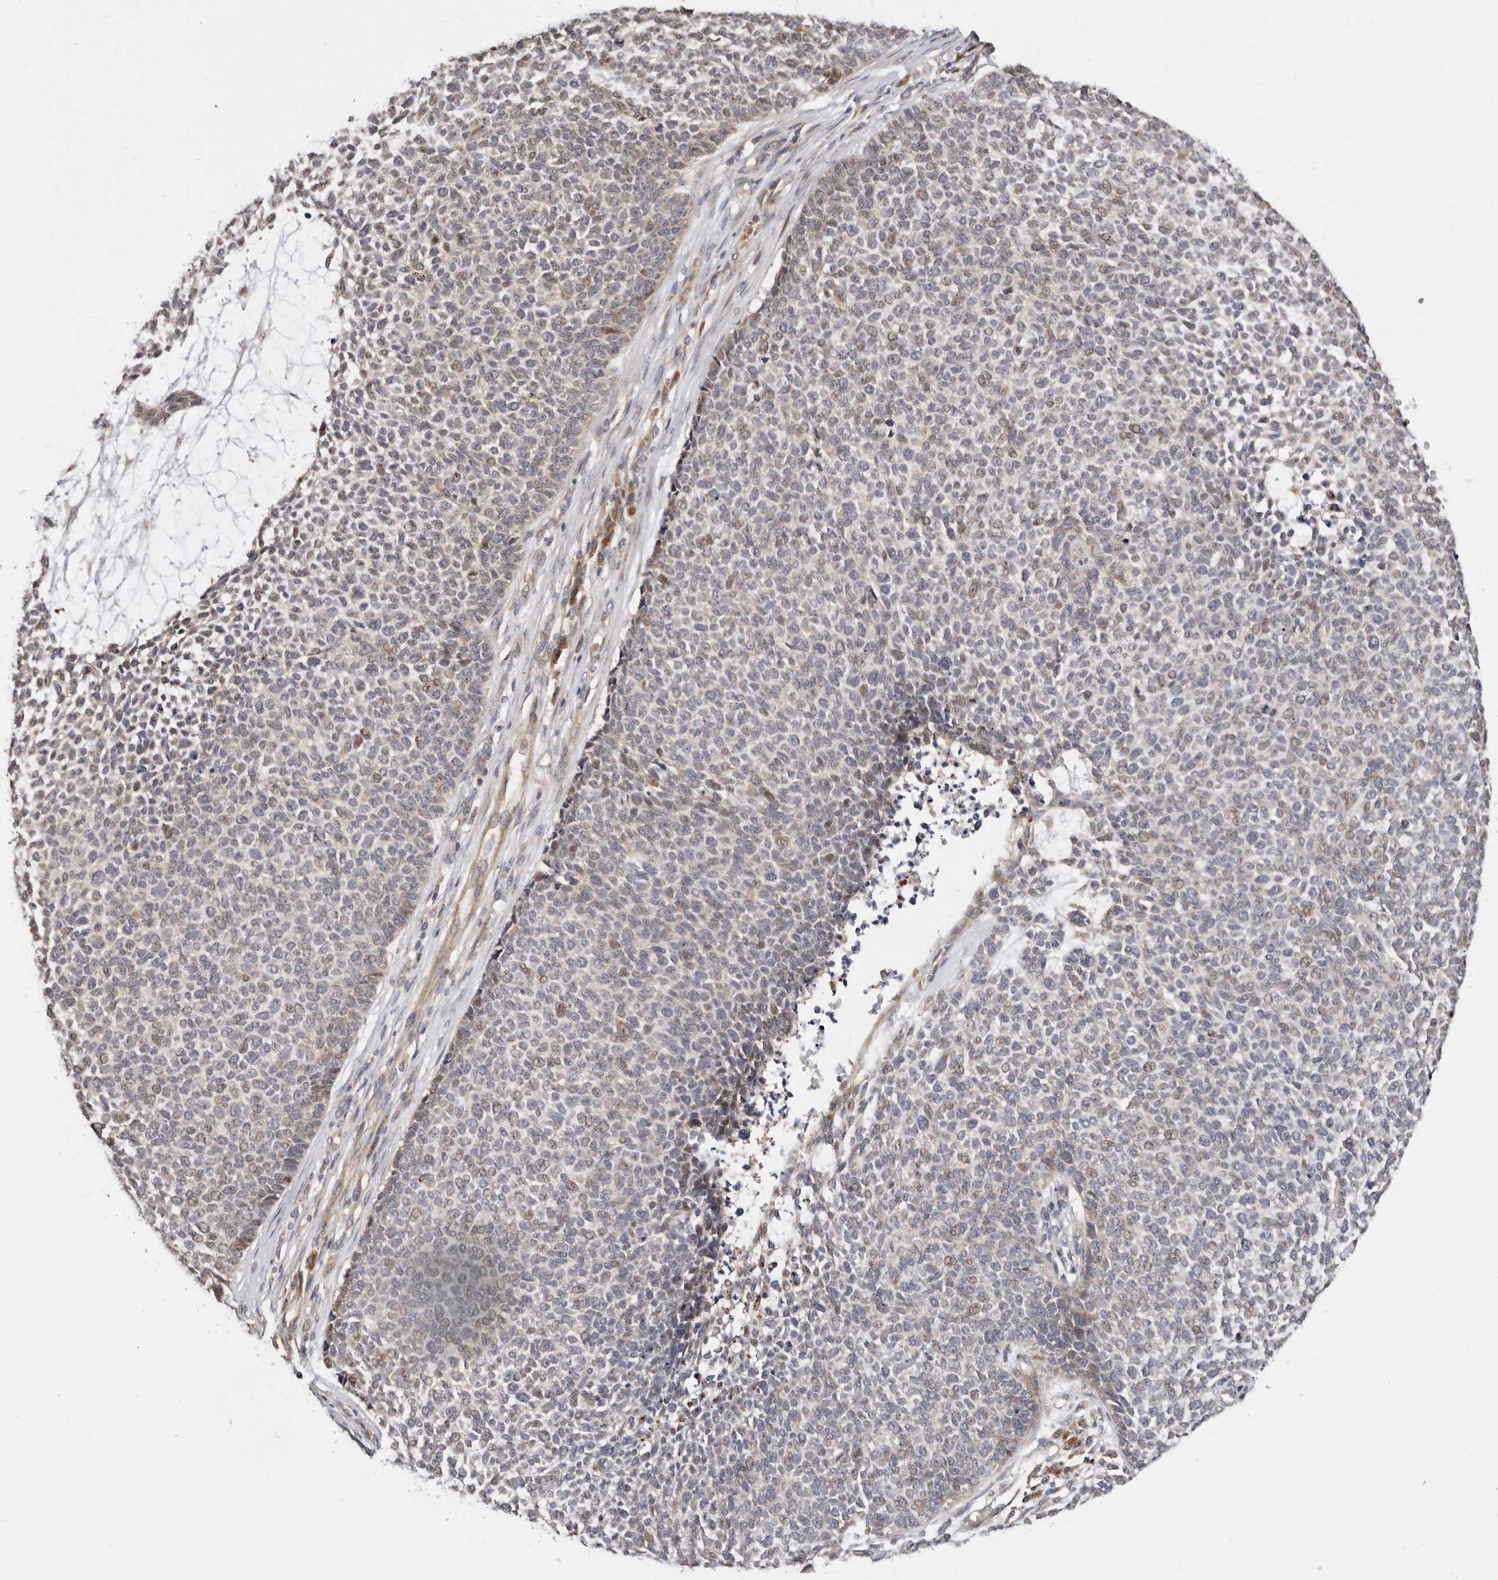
{"staining": {"intensity": "weak", "quantity": "<25%", "location": "cytoplasmic/membranous"}, "tissue": "skin cancer", "cell_type": "Tumor cells", "image_type": "cancer", "snomed": [{"axis": "morphology", "description": "Basal cell carcinoma"}, {"axis": "topography", "description": "Skin"}], "caption": "The immunohistochemistry (IHC) micrograph has no significant positivity in tumor cells of skin basal cell carcinoma tissue.", "gene": "USP33", "patient": {"sex": "female", "age": 84}}